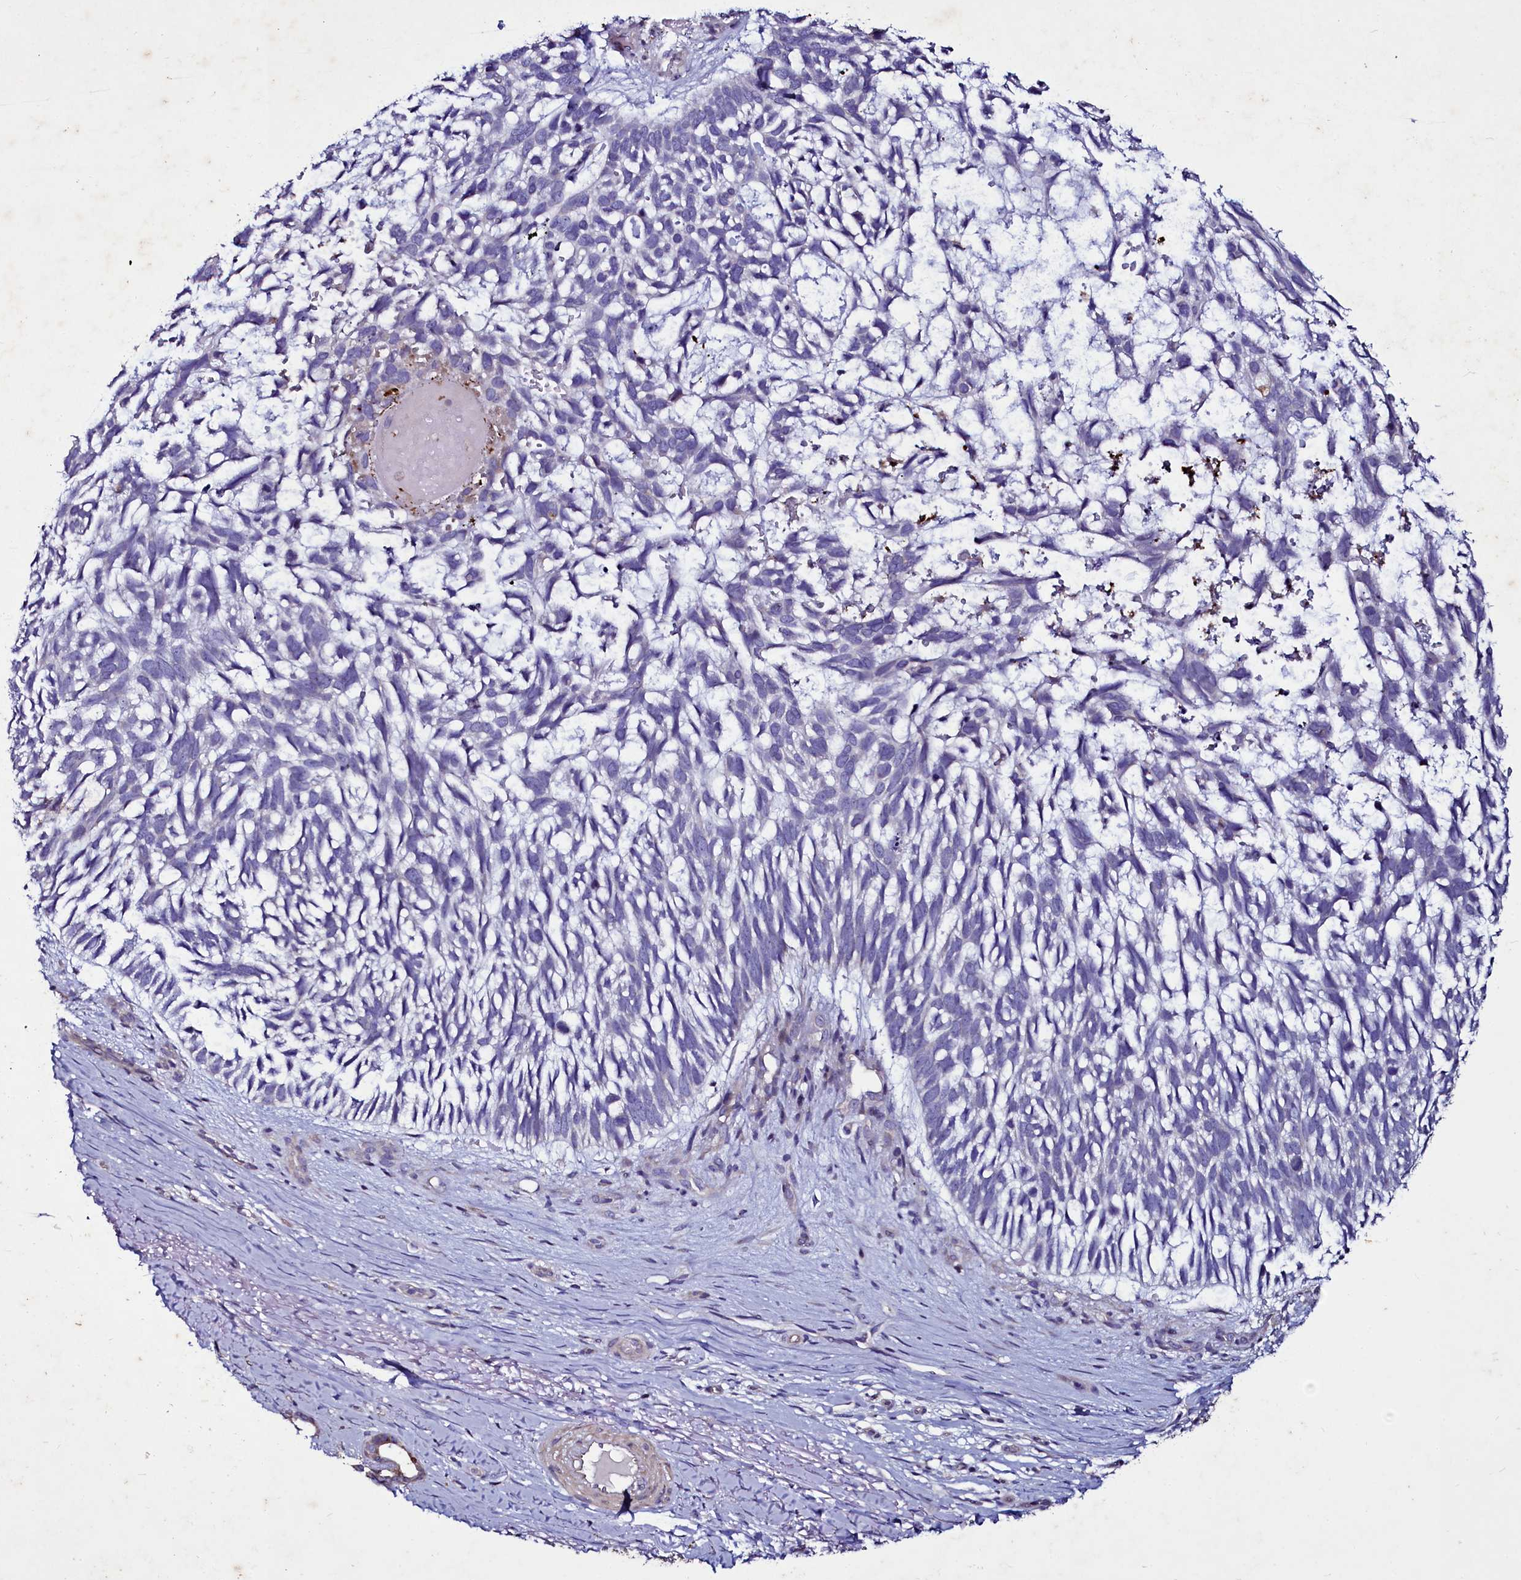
{"staining": {"intensity": "negative", "quantity": "none", "location": "none"}, "tissue": "skin cancer", "cell_type": "Tumor cells", "image_type": "cancer", "snomed": [{"axis": "morphology", "description": "Basal cell carcinoma"}, {"axis": "topography", "description": "Skin"}], "caption": "Tumor cells show no significant expression in skin cancer (basal cell carcinoma). (DAB (3,3'-diaminobenzidine) IHC visualized using brightfield microscopy, high magnification).", "gene": "SELENOT", "patient": {"sex": "male", "age": 88}}